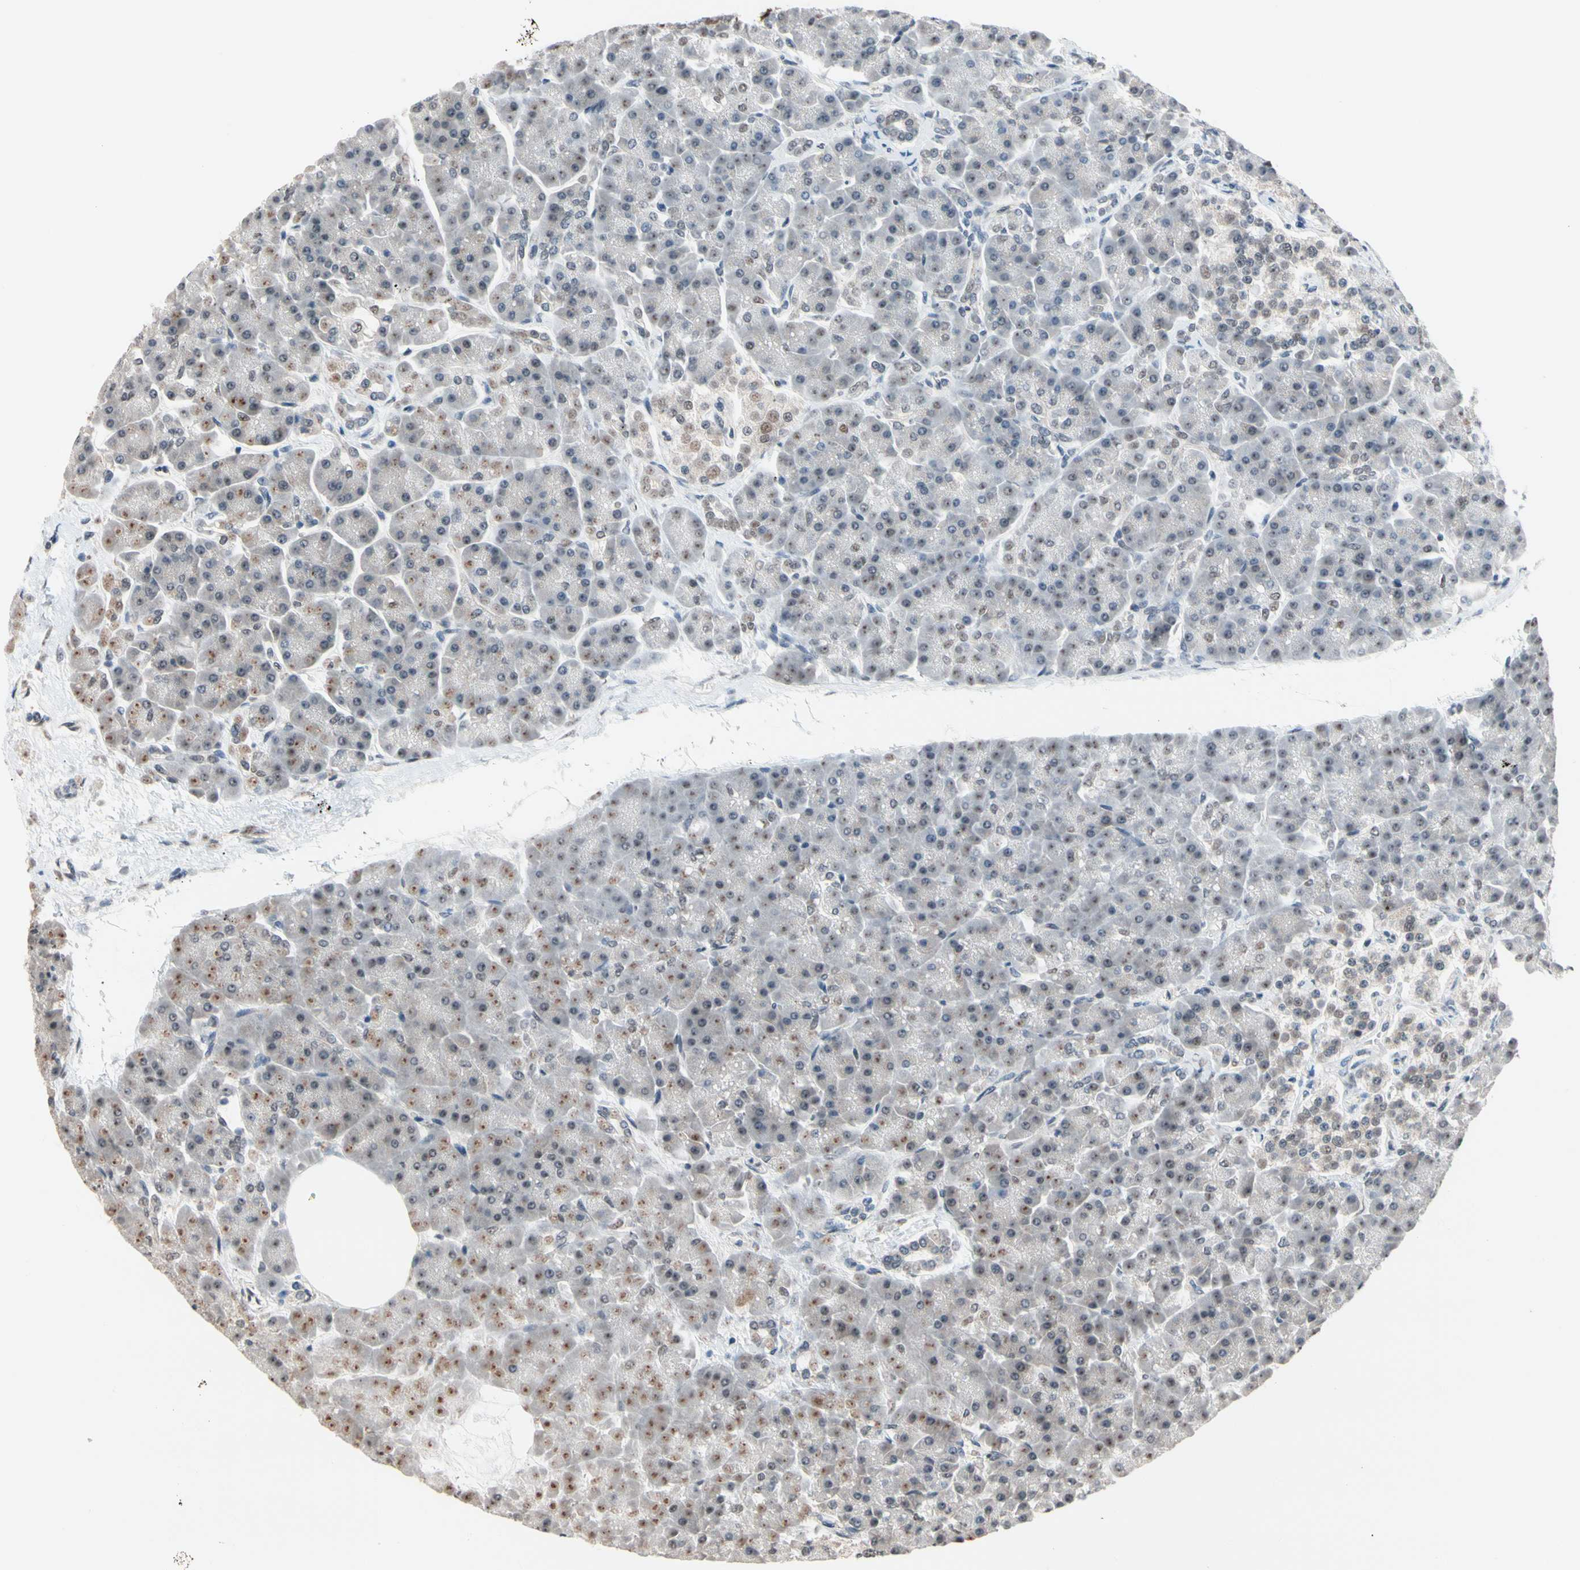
{"staining": {"intensity": "moderate", "quantity": "25%-75%", "location": "cytoplasmic/membranous,nuclear"}, "tissue": "pancreas", "cell_type": "Exocrine glandular cells", "image_type": "normal", "snomed": [{"axis": "morphology", "description": "Normal tissue, NOS"}, {"axis": "topography", "description": "Pancreas"}], "caption": "Protein staining displays moderate cytoplasmic/membranous,nuclear expression in about 25%-75% of exocrine glandular cells in benign pancreas.", "gene": "NGEF", "patient": {"sex": "female", "age": 70}}